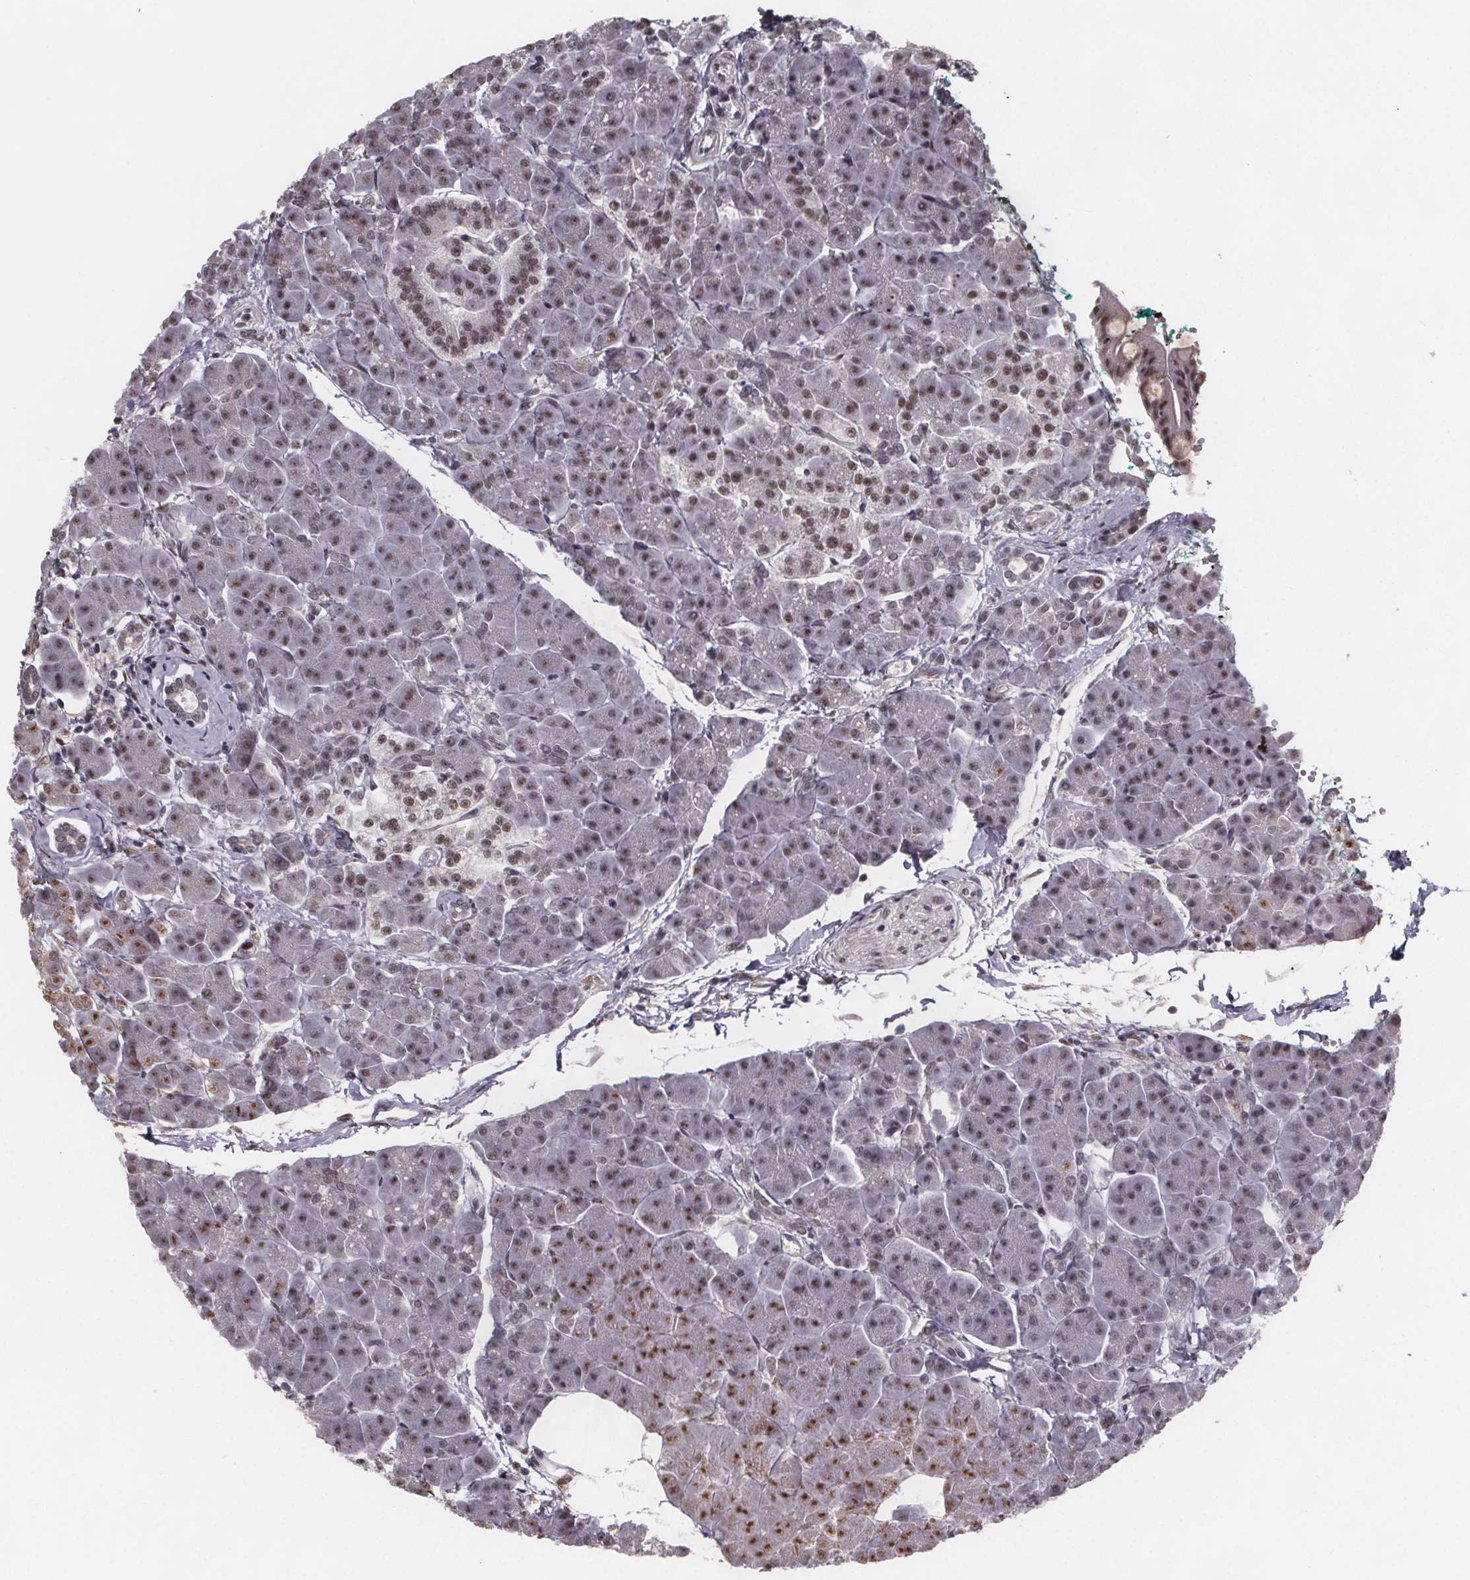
{"staining": {"intensity": "weak", "quantity": "25%-75%", "location": "nuclear"}, "tissue": "pancreas", "cell_type": "Exocrine glandular cells", "image_type": "normal", "snomed": [{"axis": "morphology", "description": "Normal tissue, NOS"}, {"axis": "topography", "description": "Adipose tissue"}, {"axis": "topography", "description": "Pancreas"}, {"axis": "topography", "description": "Peripheral nerve tissue"}], "caption": "A brown stain highlights weak nuclear staining of a protein in exocrine glandular cells of benign human pancreas. (Stains: DAB (3,3'-diaminobenzidine) in brown, nuclei in blue, Microscopy: brightfield microscopy at high magnification).", "gene": "U2SURP", "patient": {"sex": "female", "age": 58}}